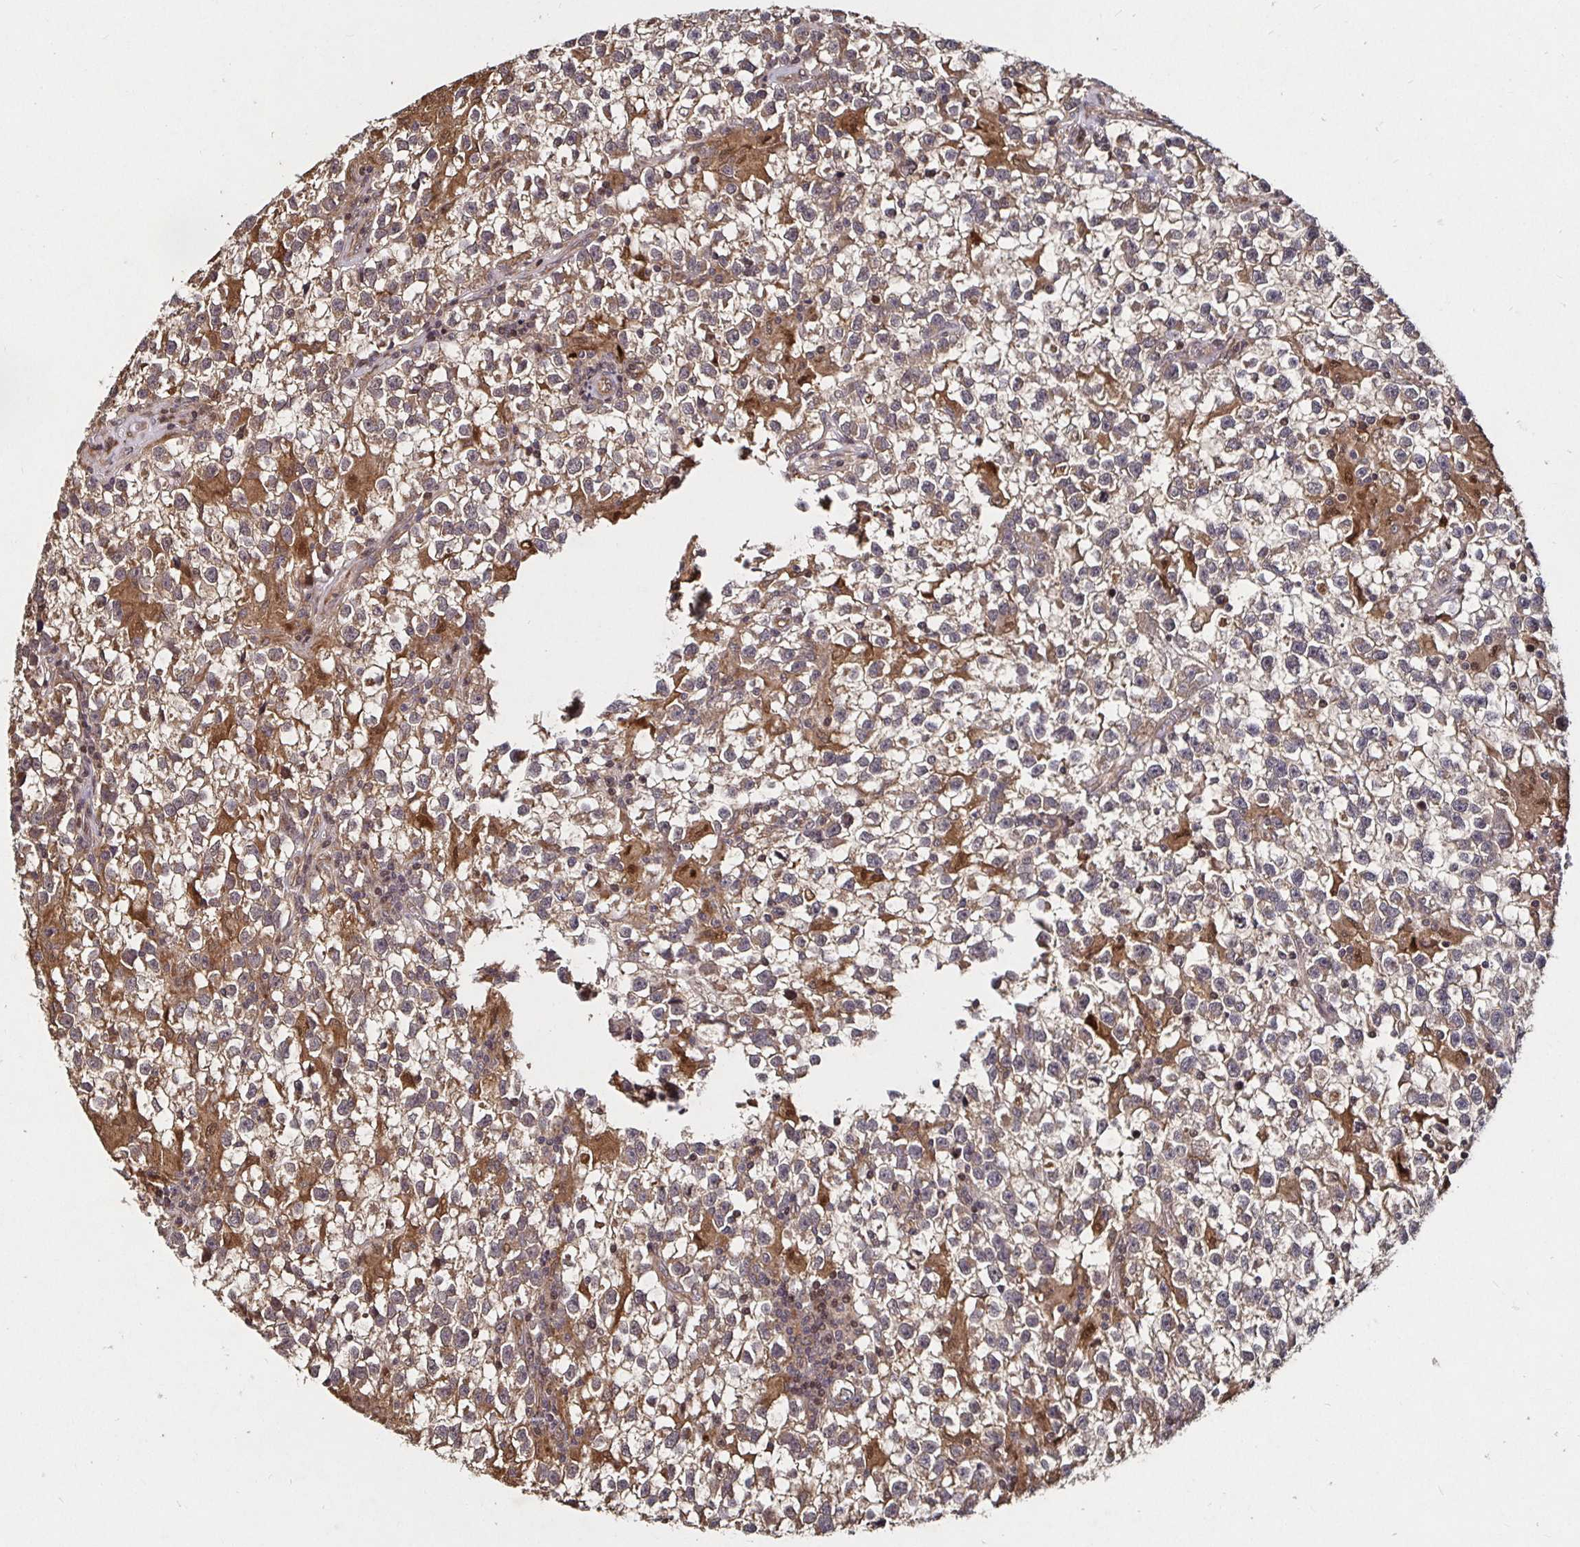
{"staining": {"intensity": "weak", "quantity": ">75%", "location": "cytoplasmic/membranous"}, "tissue": "testis cancer", "cell_type": "Tumor cells", "image_type": "cancer", "snomed": [{"axis": "morphology", "description": "Seminoma, NOS"}, {"axis": "topography", "description": "Testis"}], "caption": "Weak cytoplasmic/membranous expression for a protein is identified in approximately >75% of tumor cells of testis cancer using IHC.", "gene": "SMYD3", "patient": {"sex": "male", "age": 31}}